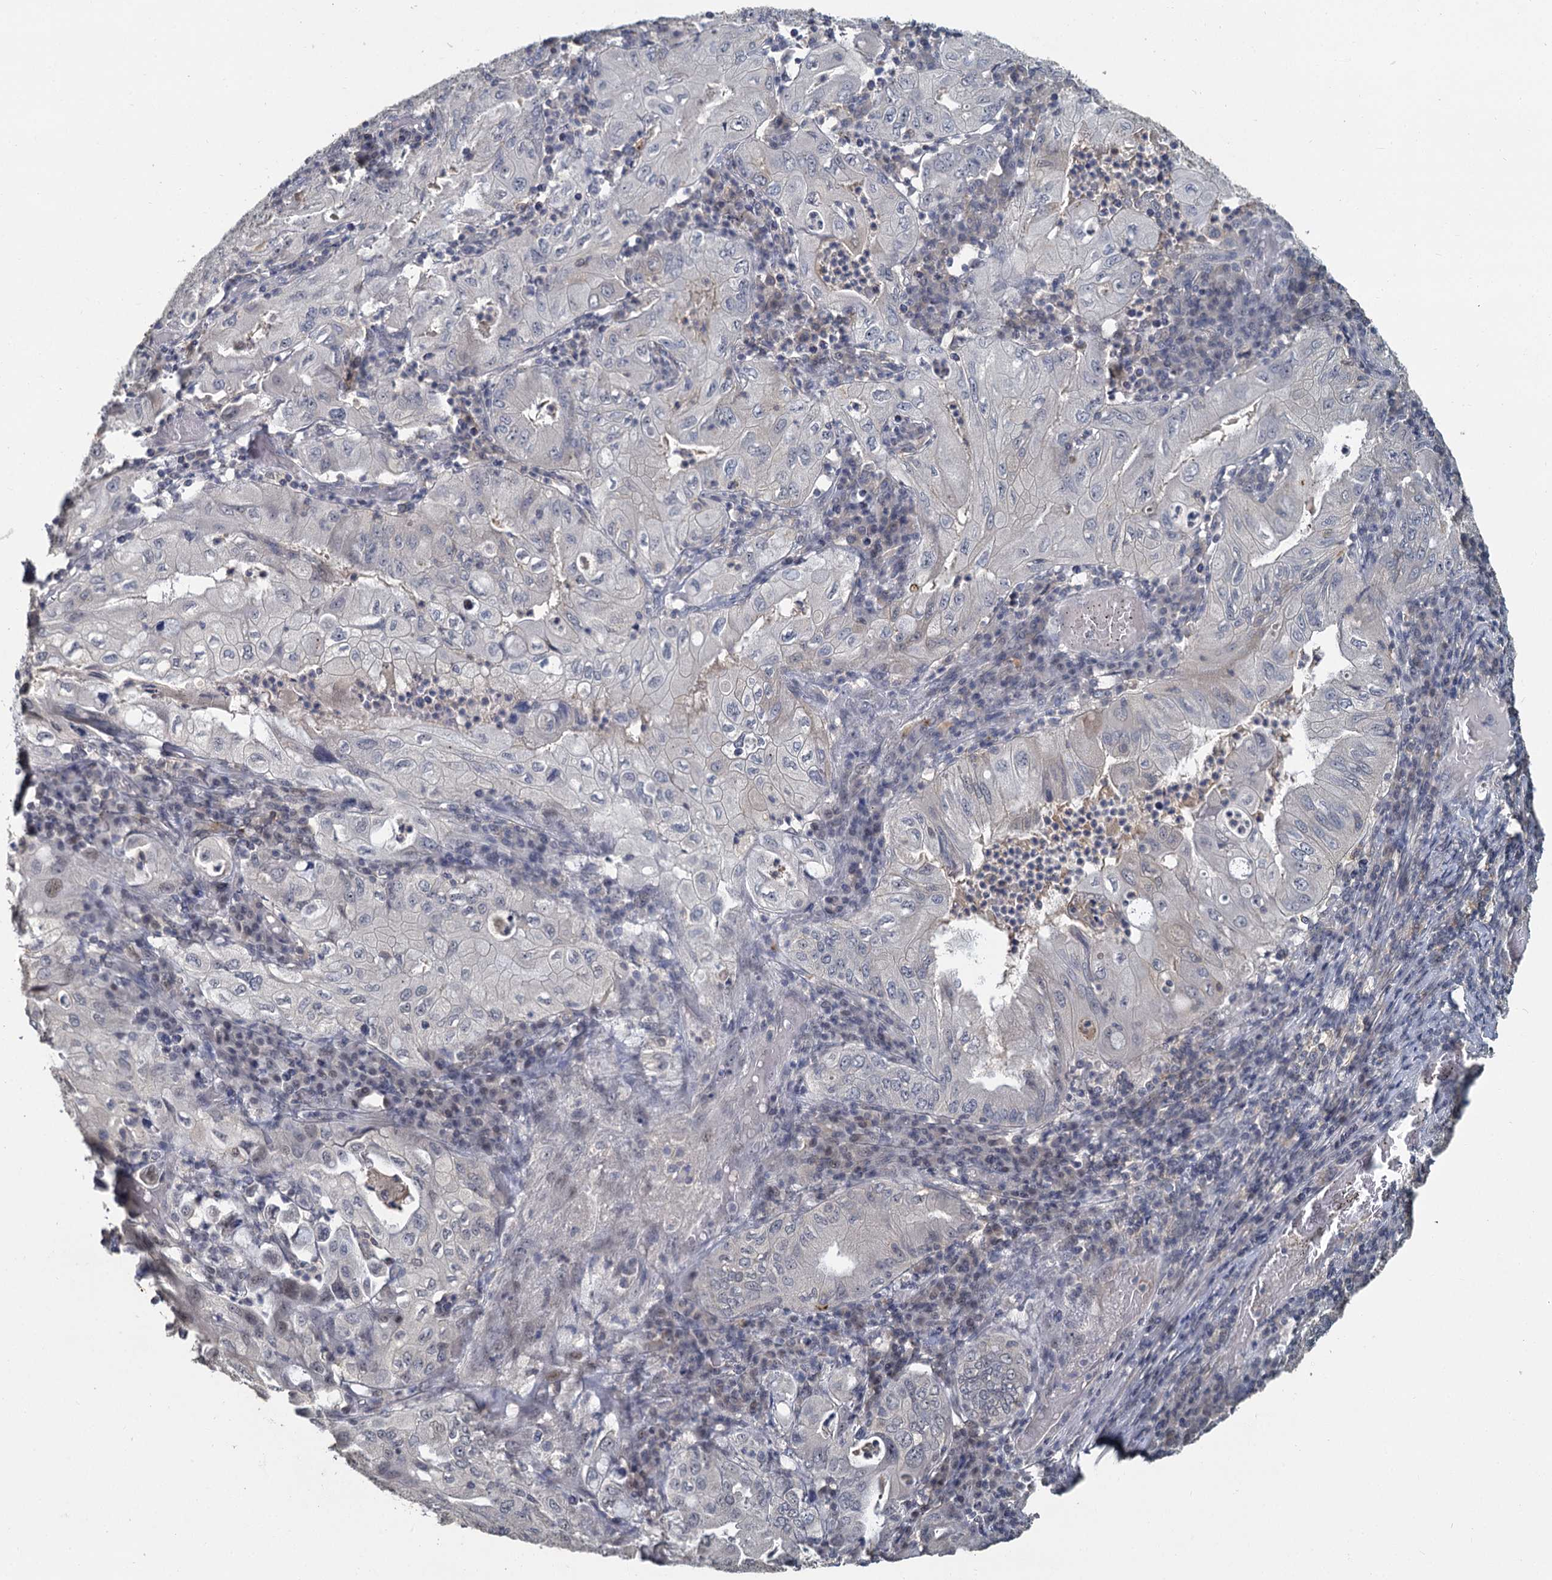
{"staining": {"intensity": "negative", "quantity": "none", "location": "none"}, "tissue": "stomach cancer", "cell_type": "Tumor cells", "image_type": "cancer", "snomed": [{"axis": "morphology", "description": "Normal tissue, NOS"}, {"axis": "morphology", "description": "Adenocarcinoma, NOS"}, {"axis": "topography", "description": "Esophagus"}, {"axis": "topography", "description": "Stomach, upper"}, {"axis": "topography", "description": "Peripheral nerve tissue"}], "caption": "Immunohistochemistry (IHC) image of human stomach adenocarcinoma stained for a protein (brown), which demonstrates no positivity in tumor cells.", "gene": "MUCL1", "patient": {"sex": "male", "age": 62}}